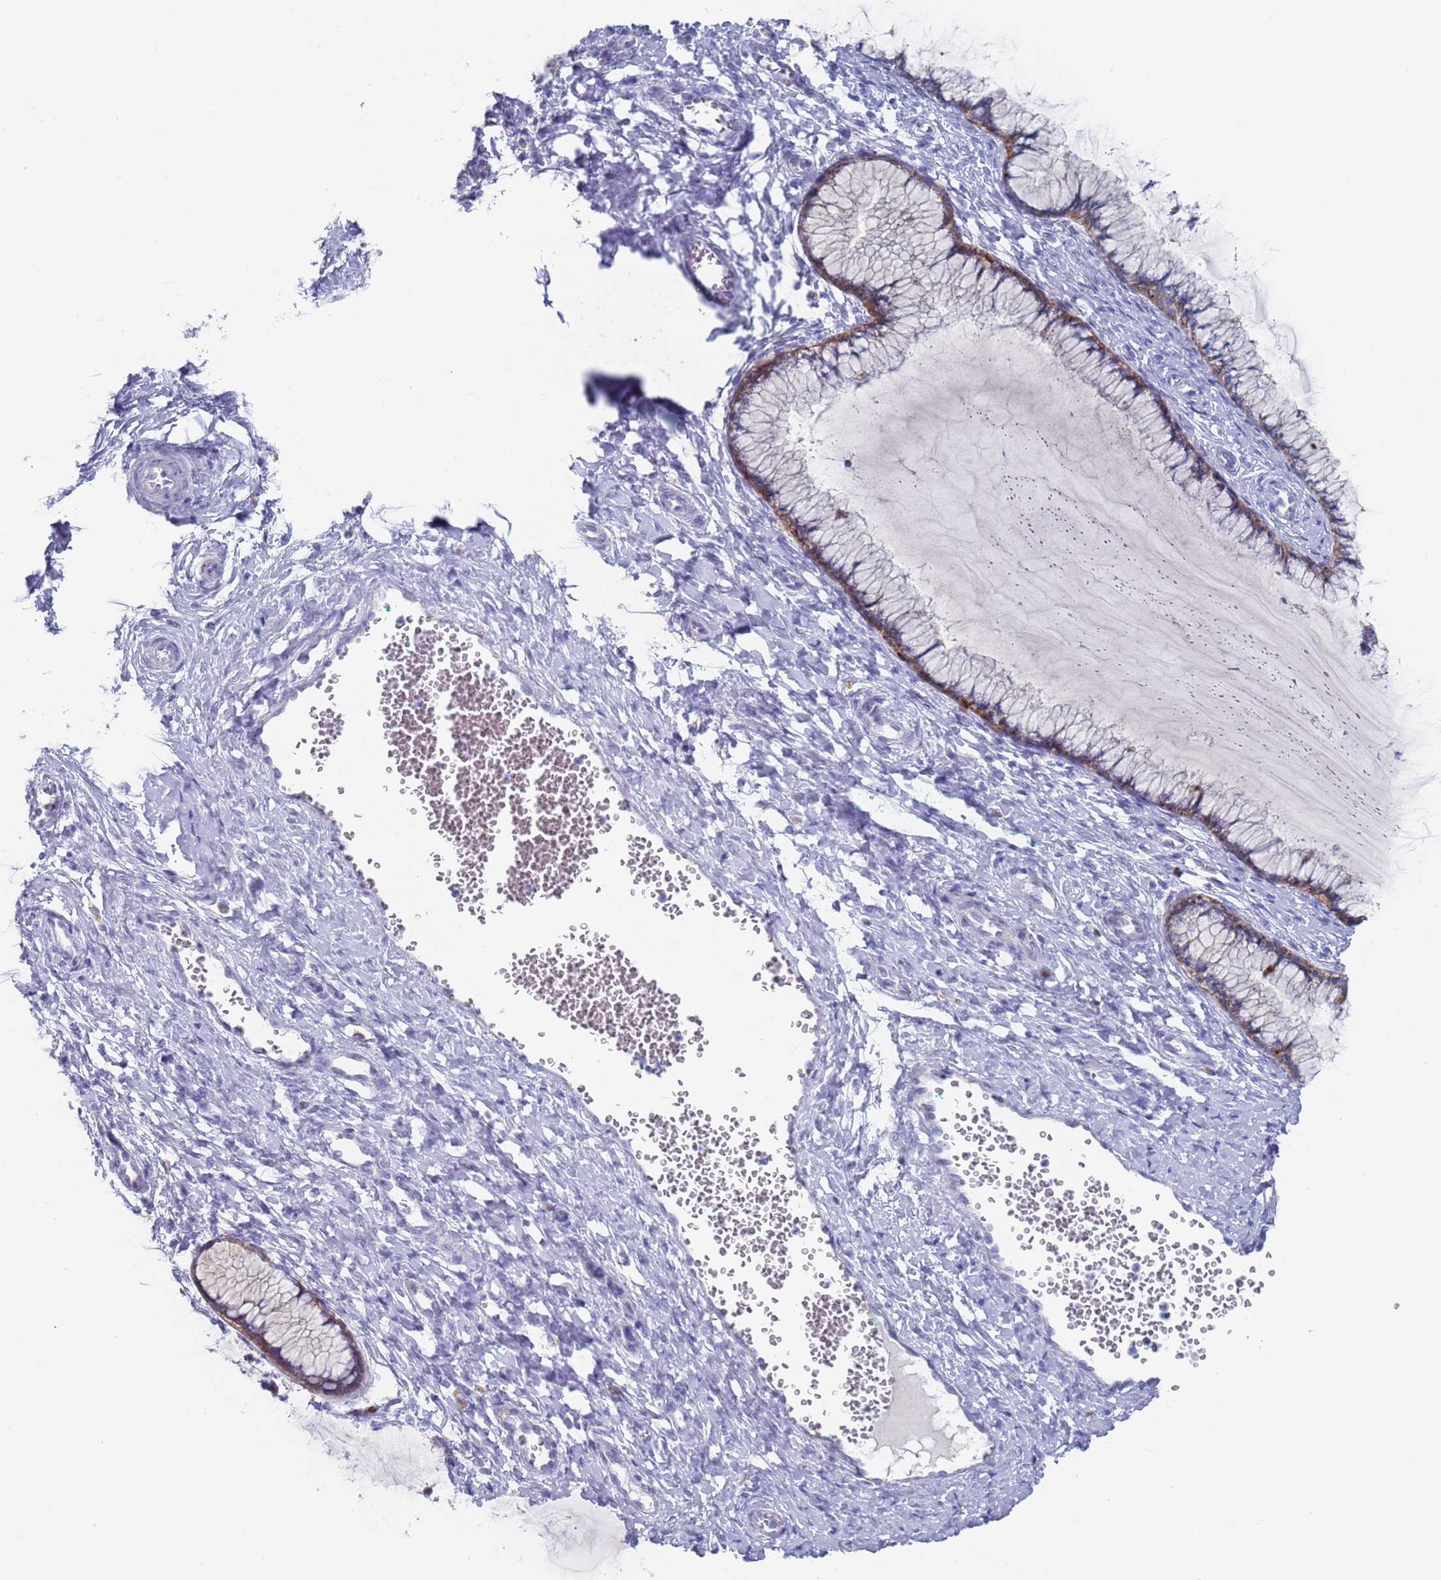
{"staining": {"intensity": "weak", "quantity": "25%-75%", "location": "cytoplasmic/membranous"}, "tissue": "cervix", "cell_type": "Glandular cells", "image_type": "normal", "snomed": [{"axis": "morphology", "description": "Normal tissue, NOS"}, {"axis": "morphology", "description": "Adenocarcinoma, NOS"}, {"axis": "topography", "description": "Cervix"}], "caption": "Protein staining displays weak cytoplasmic/membranous positivity in about 25%-75% of glandular cells in benign cervix. (brown staining indicates protein expression, while blue staining denotes nuclei).", "gene": "FUCA1", "patient": {"sex": "female", "age": 29}}